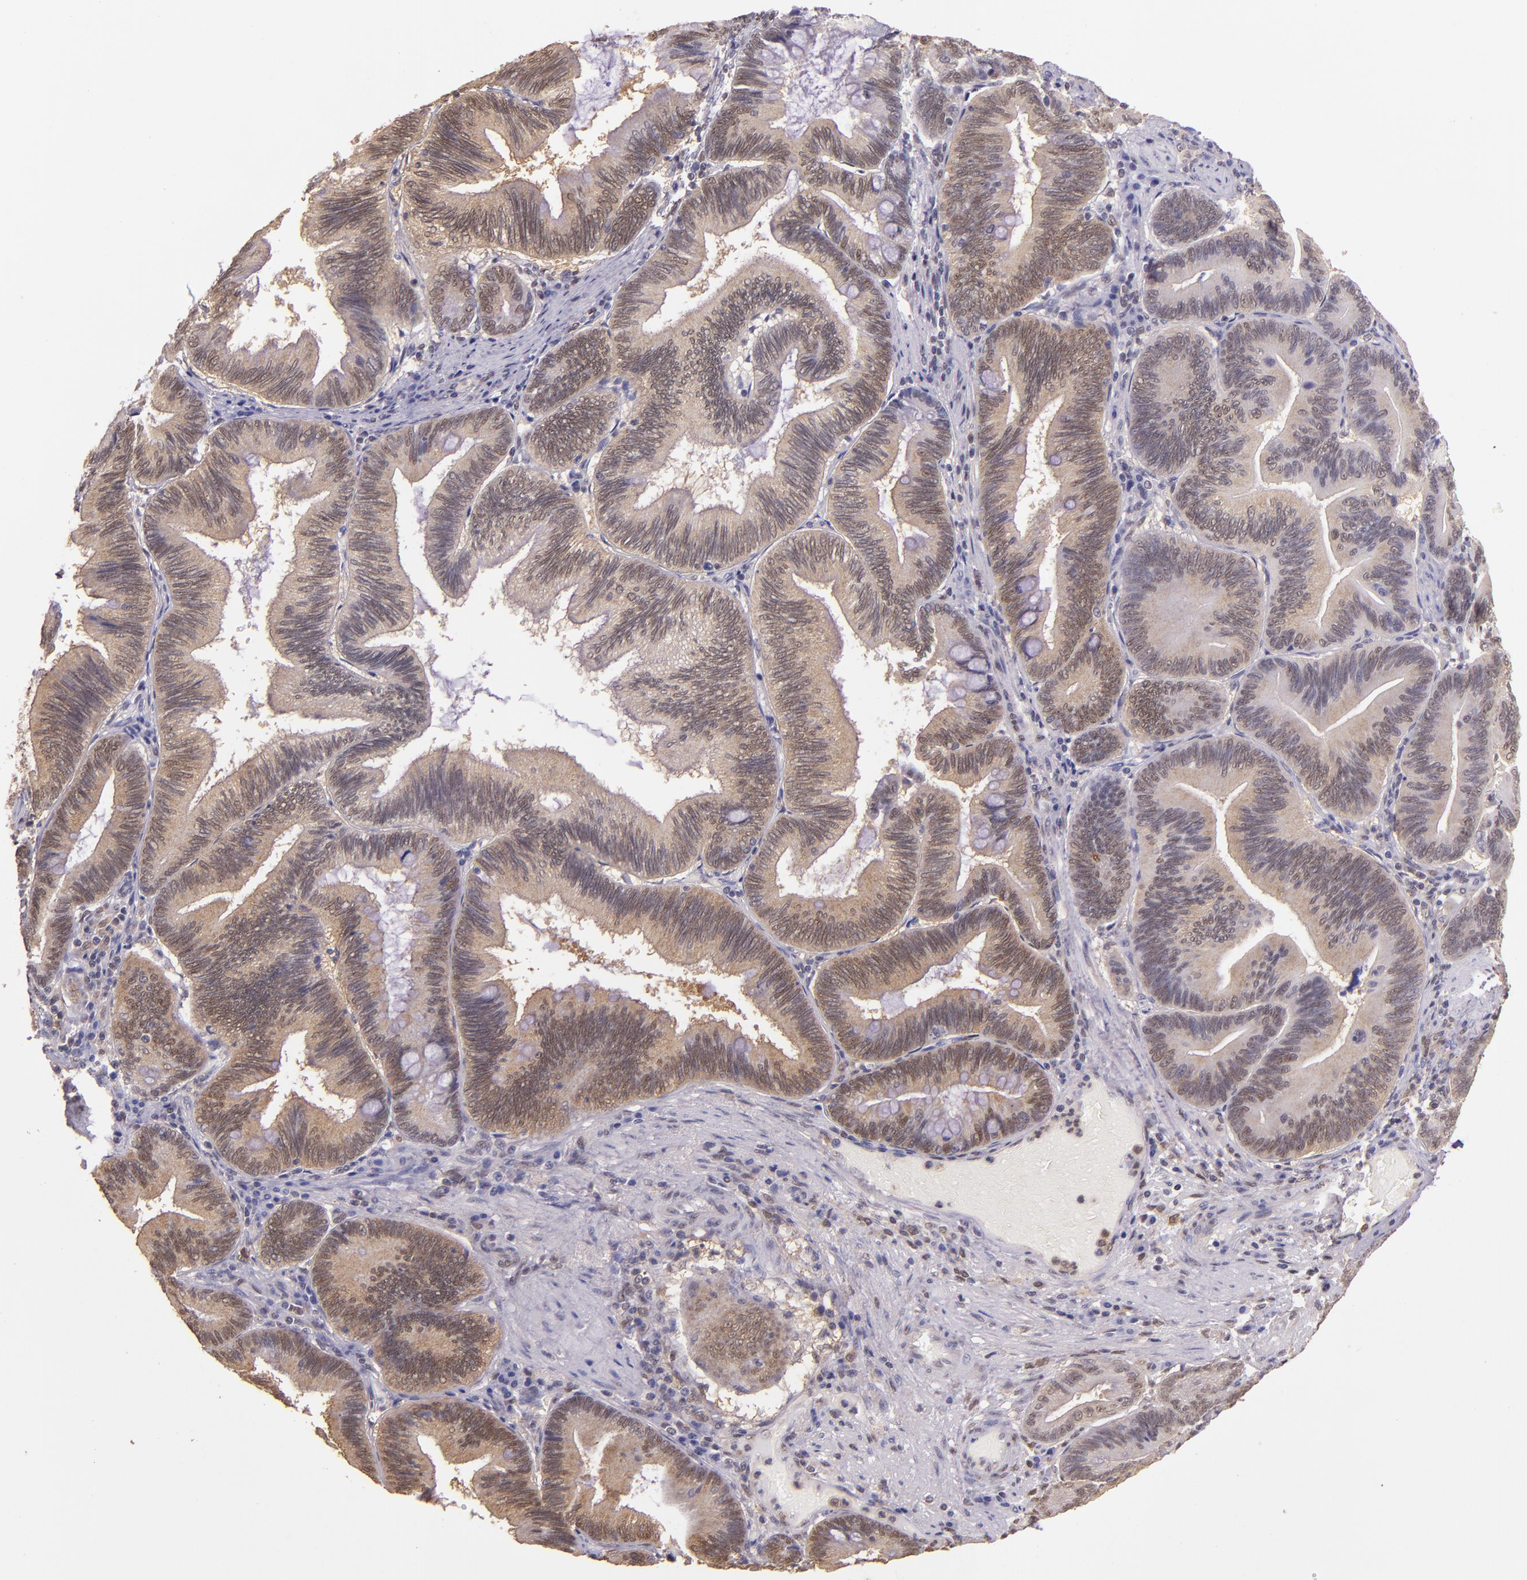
{"staining": {"intensity": "moderate", "quantity": ">75%", "location": "cytoplasmic/membranous,nuclear"}, "tissue": "pancreatic cancer", "cell_type": "Tumor cells", "image_type": "cancer", "snomed": [{"axis": "morphology", "description": "Adenocarcinoma, NOS"}, {"axis": "topography", "description": "Pancreas"}], "caption": "A micrograph of pancreatic adenocarcinoma stained for a protein displays moderate cytoplasmic/membranous and nuclear brown staining in tumor cells. The protein of interest is shown in brown color, while the nuclei are stained blue.", "gene": "STAT6", "patient": {"sex": "male", "age": 82}}